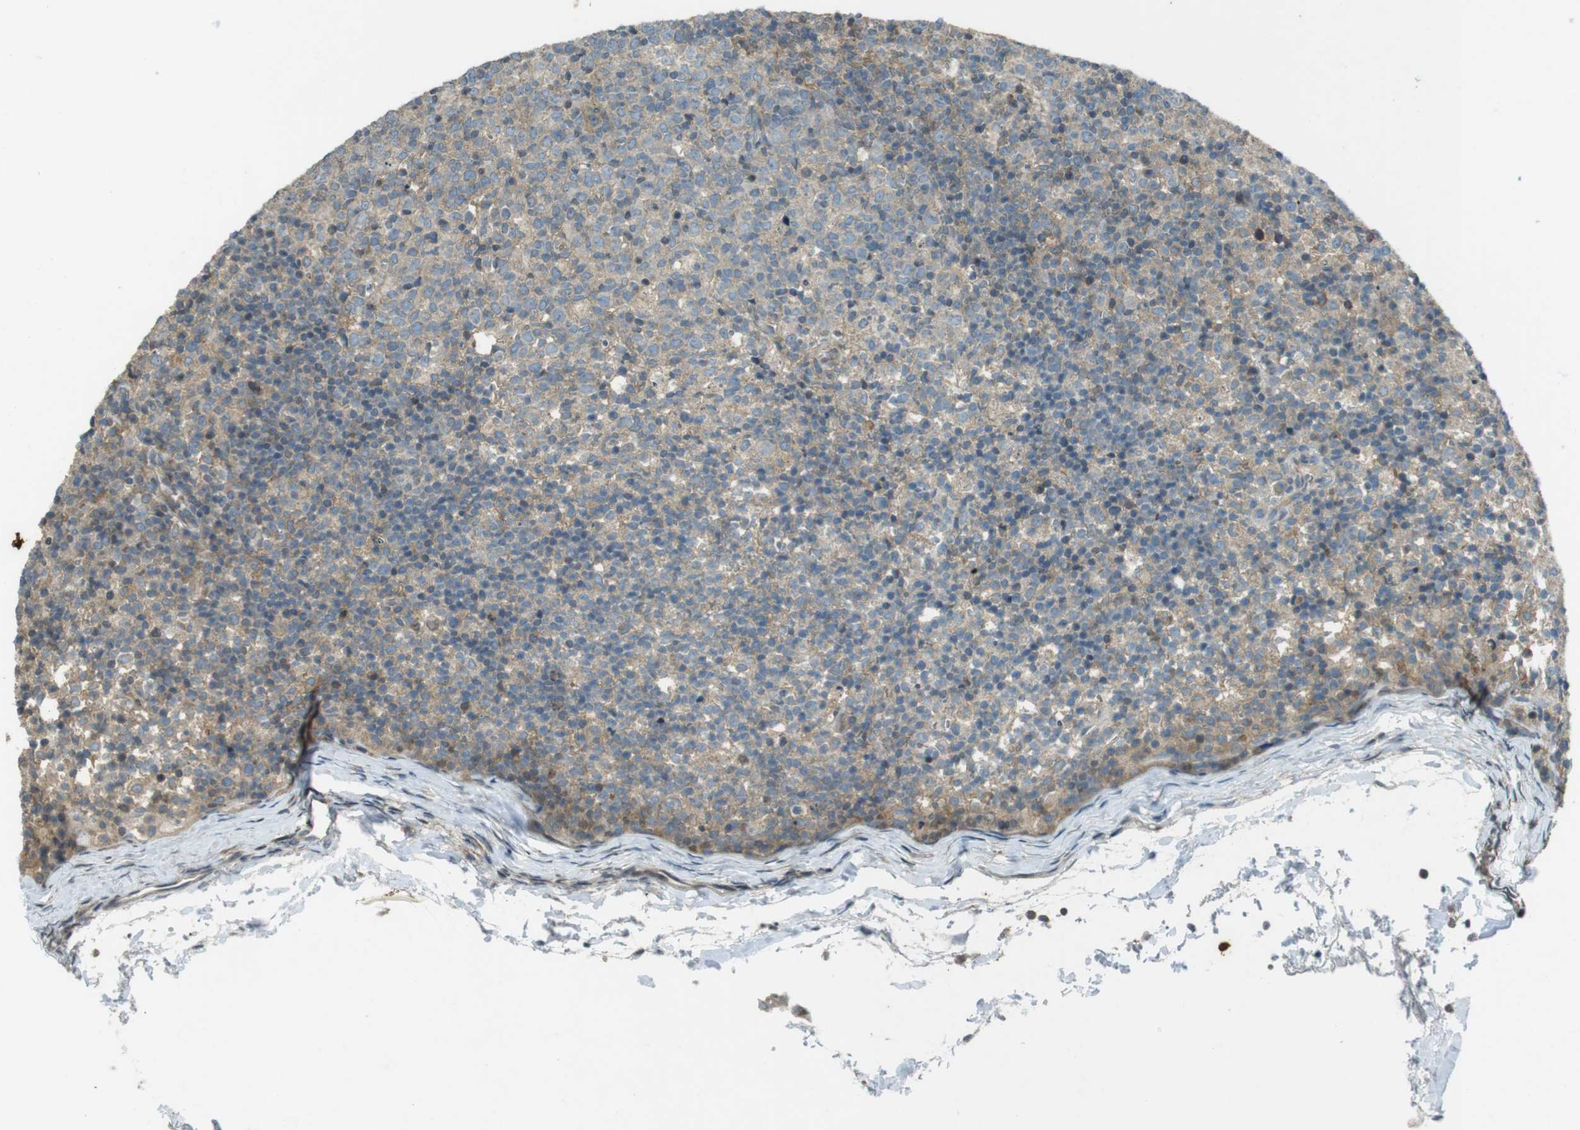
{"staining": {"intensity": "moderate", "quantity": "<25%", "location": "cytoplasmic/membranous"}, "tissue": "lymph node", "cell_type": "Germinal center cells", "image_type": "normal", "snomed": [{"axis": "morphology", "description": "Normal tissue, NOS"}, {"axis": "morphology", "description": "Inflammation, NOS"}, {"axis": "topography", "description": "Lymph node"}], "caption": "High-magnification brightfield microscopy of unremarkable lymph node stained with DAB (brown) and counterstained with hematoxylin (blue). germinal center cells exhibit moderate cytoplasmic/membranous expression is seen in approximately<25% of cells. (Stains: DAB (3,3'-diaminobenzidine) in brown, nuclei in blue, Microscopy: brightfield microscopy at high magnification).", "gene": "ZYX", "patient": {"sex": "male", "age": 55}}